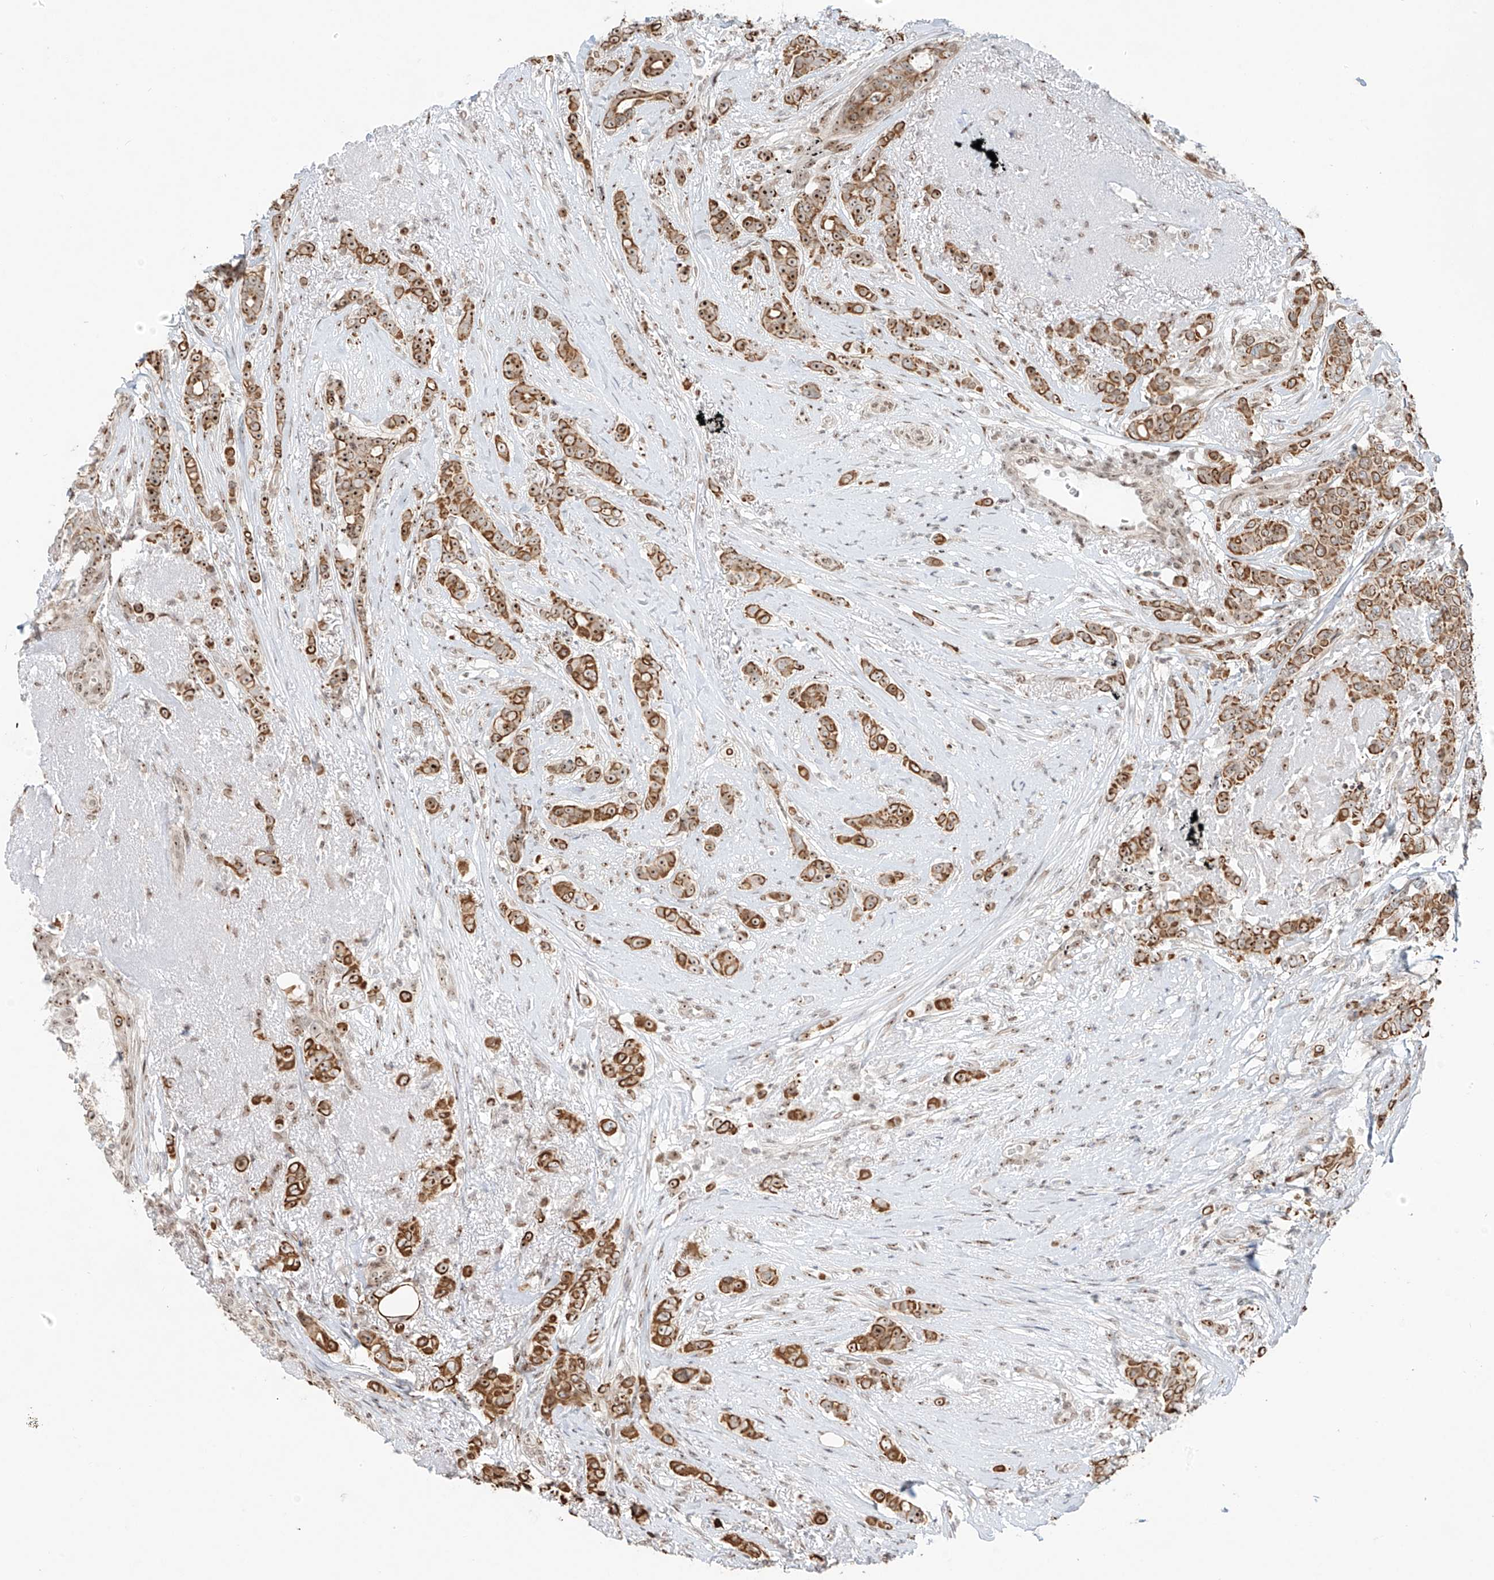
{"staining": {"intensity": "strong", "quantity": ">75%", "location": "cytoplasmic/membranous"}, "tissue": "breast cancer", "cell_type": "Tumor cells", "image_type": "cancer", "snomed": [{"axis": "morphology", "description": "Lobular carcinoma"}, {"axis": "topography", "description": "Breast"}], "caption": "Lobular carcinoma (breast) was stained to show a protein in brown. There is high levels of strong cytoplasmic/membranous expression in about >75% of tumor cells.", "gene": "ZNF512", "patient": {"sex": "female", "age": 51}}